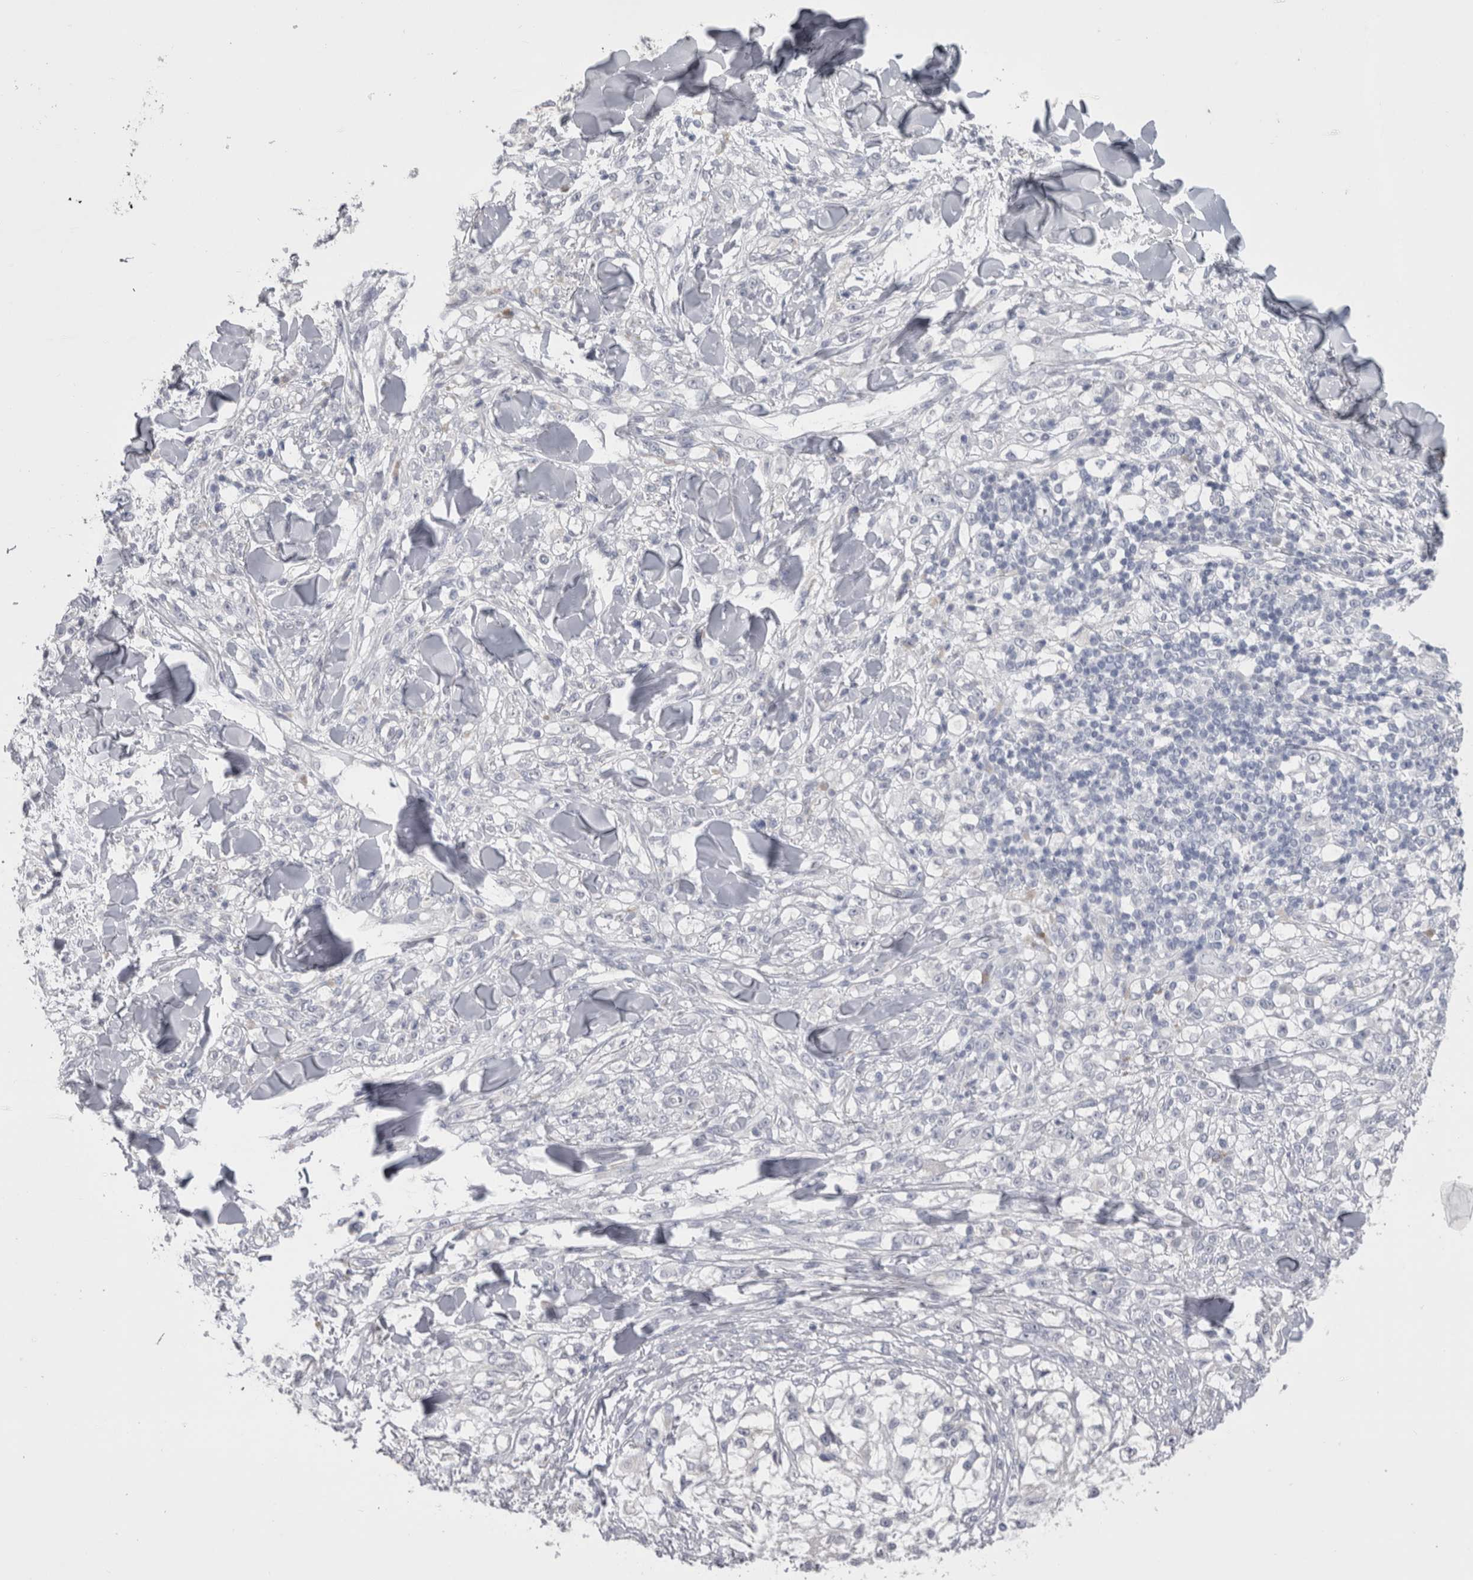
{"staining": {"intensity": "negative", "quantity": "none", "location": "none"}, "tissue": "melanoma", "cell_type": "Tumor cells", "image_type": "cancer", "snomed": [{"axis": "morphology", "description": "Malignant melanoma, NOS"}, {"axis": "topography", "description": "Skin of head"}], "caption": "This is a histopathology image of immunohistochemistry staining of malignant melanoma, which shows no positivity in tumor cells. (DAB immunohistochemistry visualized using brightfield microscopy, high magnification).", "gene": "MSMB", "patient": {"sex": "male", "age": 83}}